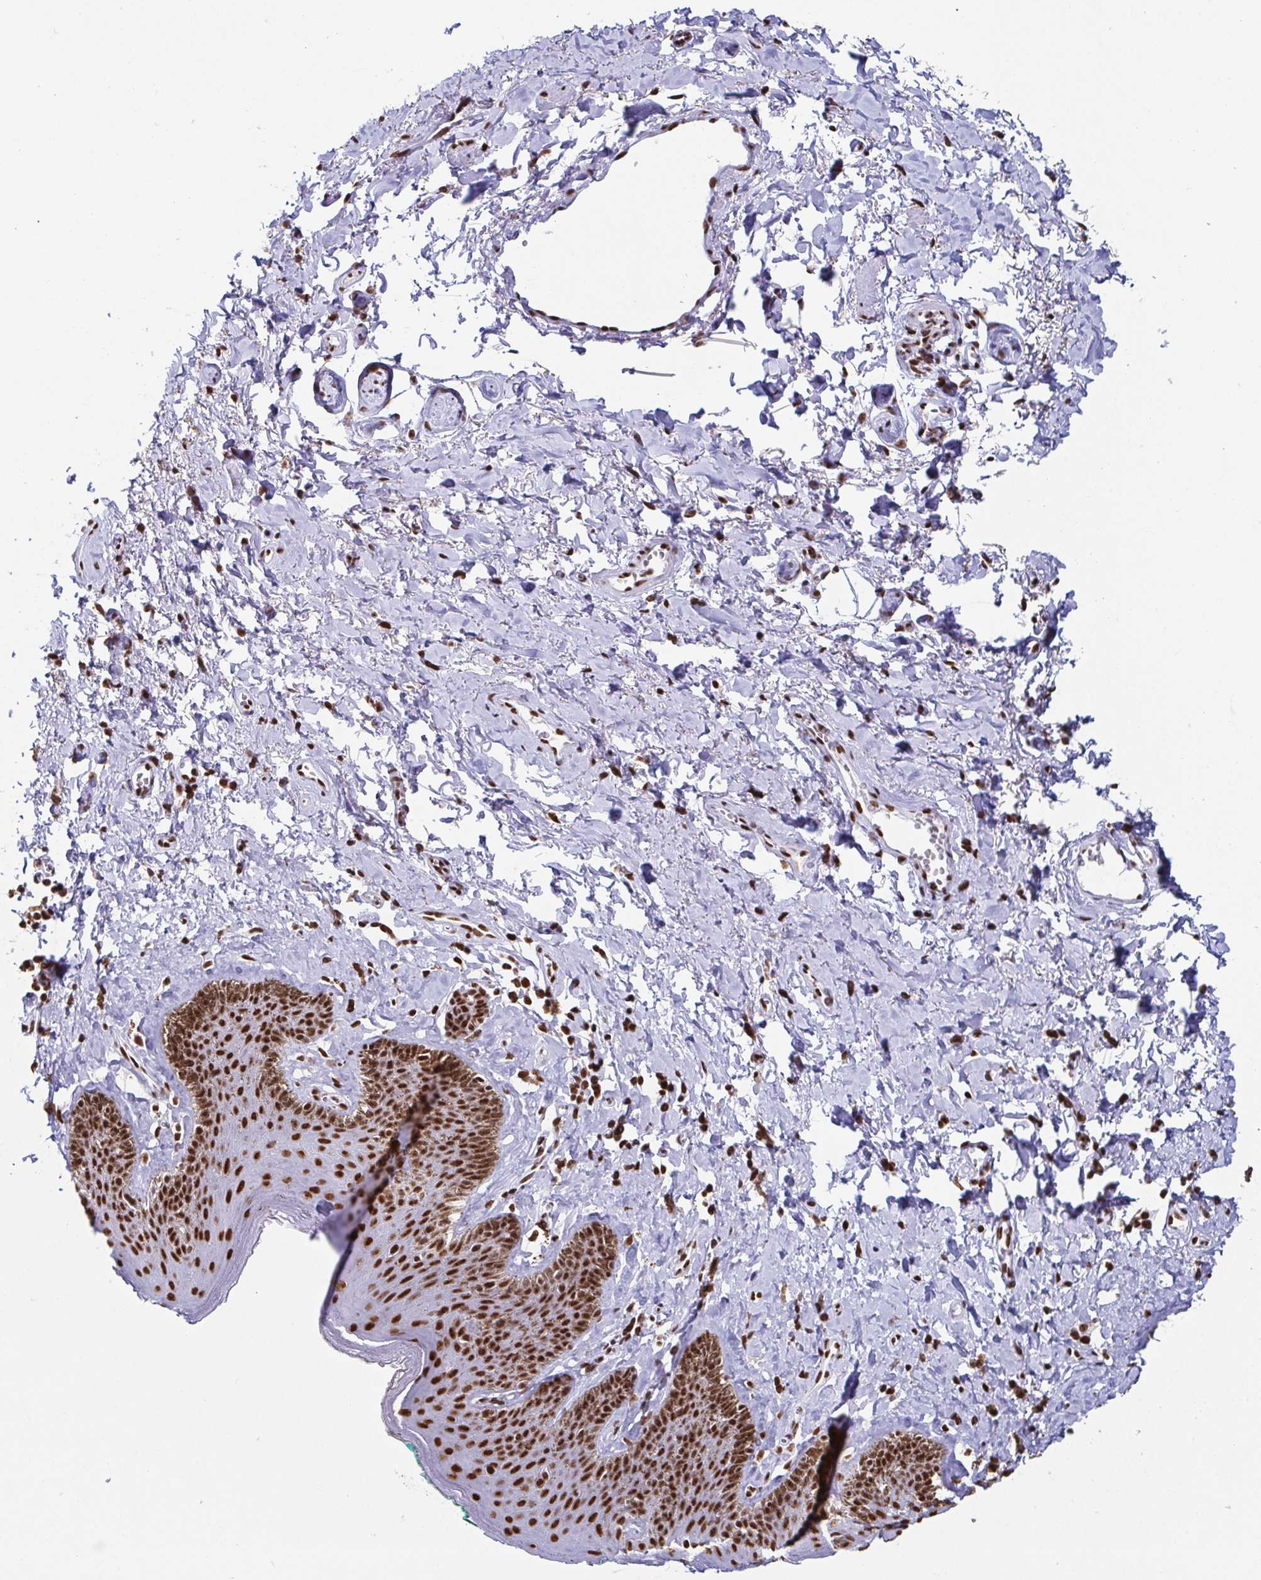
{"staining": {"intensity": "strong", "quantity": ">75%", "location": "nuclear"}, "tissue": "skin", "cell_type": "Epidermal cells", "image_type": "normal", "snomed": [{"axis": "morphology", "description": "Normal tissue, NOS"}, {"axis": "topography", "description": "Vulva"}, {"axis": "topography", "description": "Peripheral nerve tissue"}], "caption": "Immunohistochemical staining of unremarkable skin exhibits >75% levels of strong nuclear protein staining in about >75% of epidermal cells.", "gene": "EWSR1", "patient": {"sex": "female", "age": 66}}